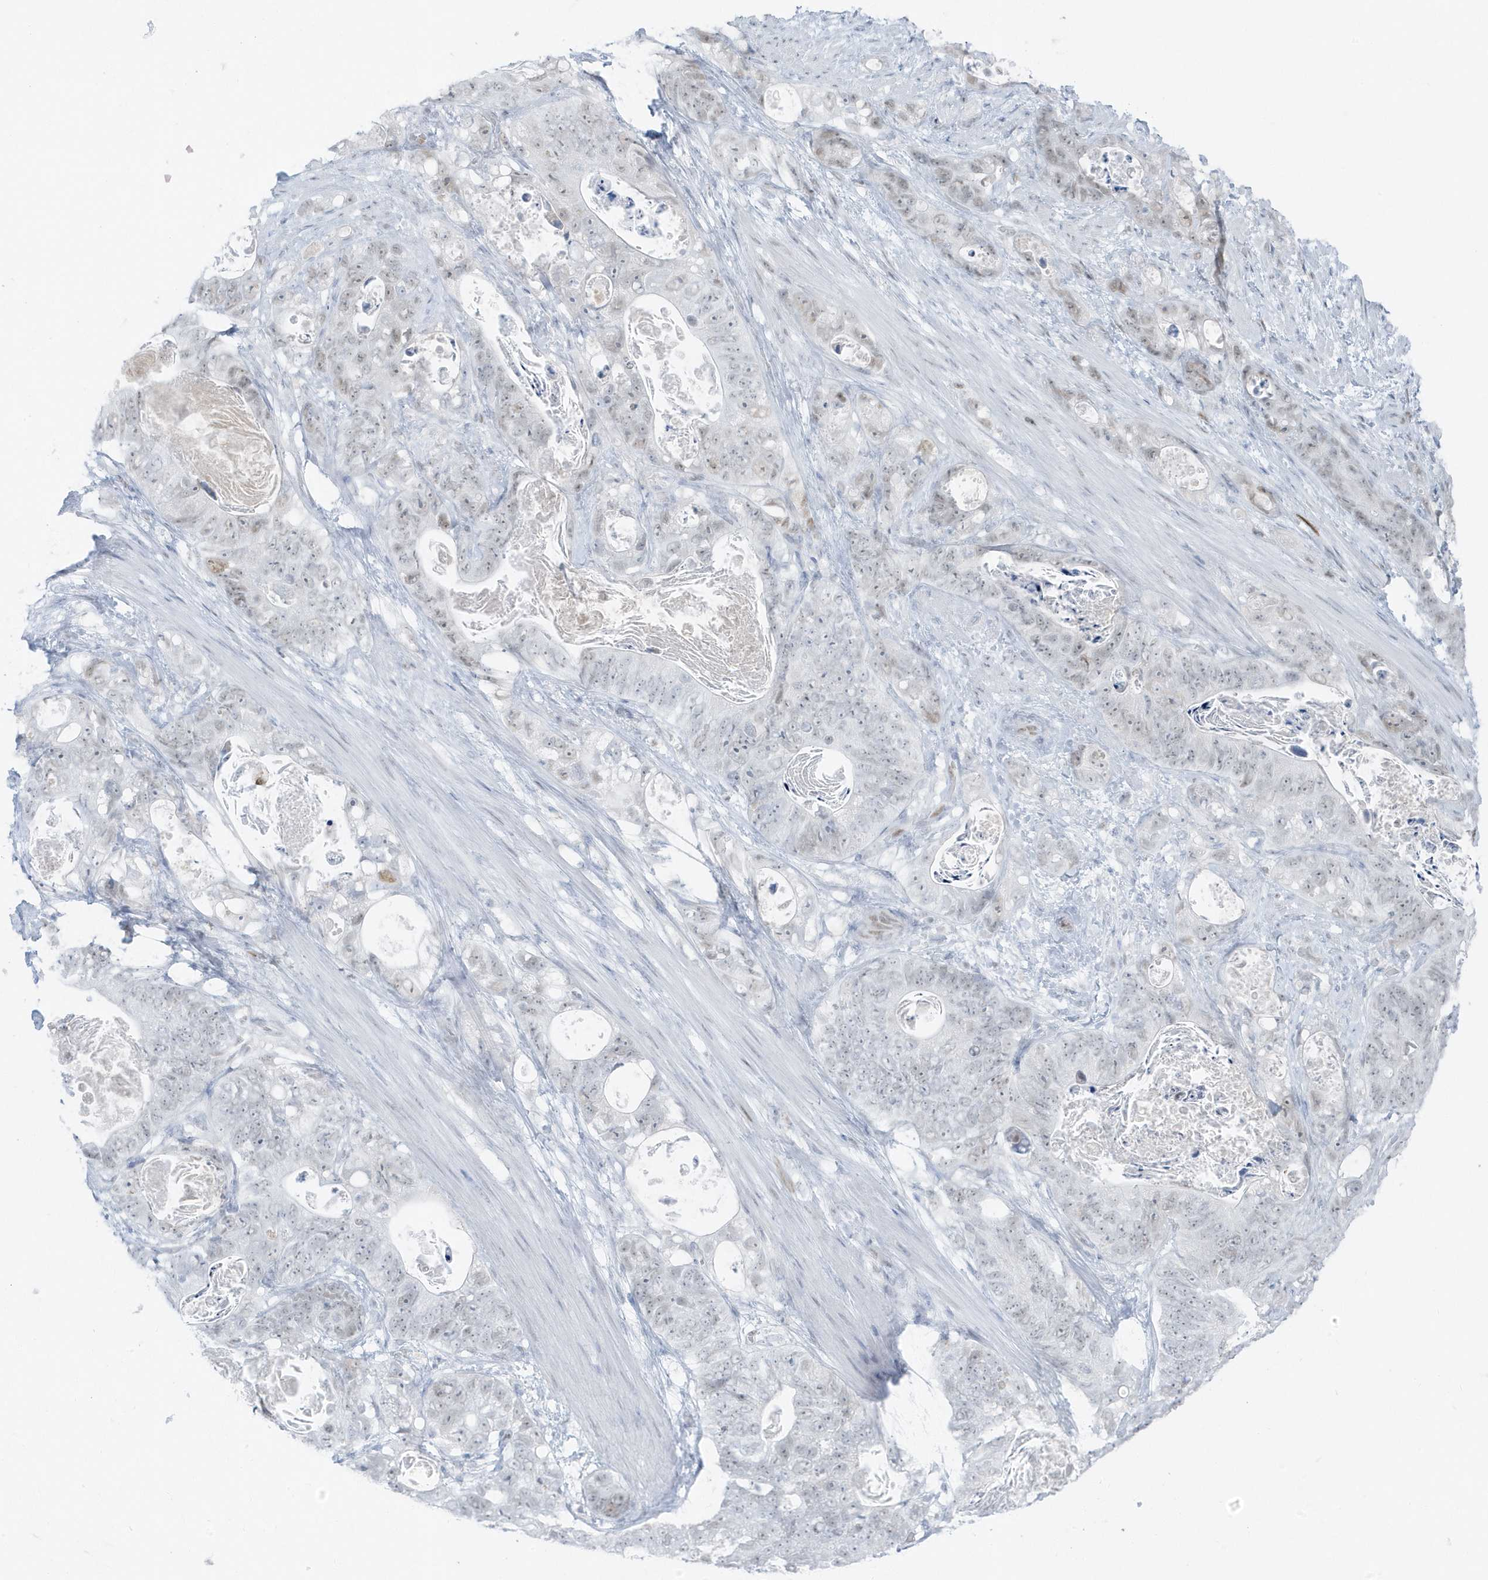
{"staining": {"intensity": "negative", "quantity": "none", "location": "none"}, "tissue": "stomach cancer", "cell_type": "Tumor cells", "image_type": "cancer", "snomed": [{"axis": "morphology", "description": "Normal tissue, NOS"}, {"axis": "morphology", "description": "Adenocarcinoma, NOS"}, {"axis": "topography", "description": "Stomach"}], "caption": "A micrograph of stomach cancer stained for a protein demonstrates no brown staining in tumor cells.", "gene": "SMIM34", "patient": {"sex": "female", "age": 89}}